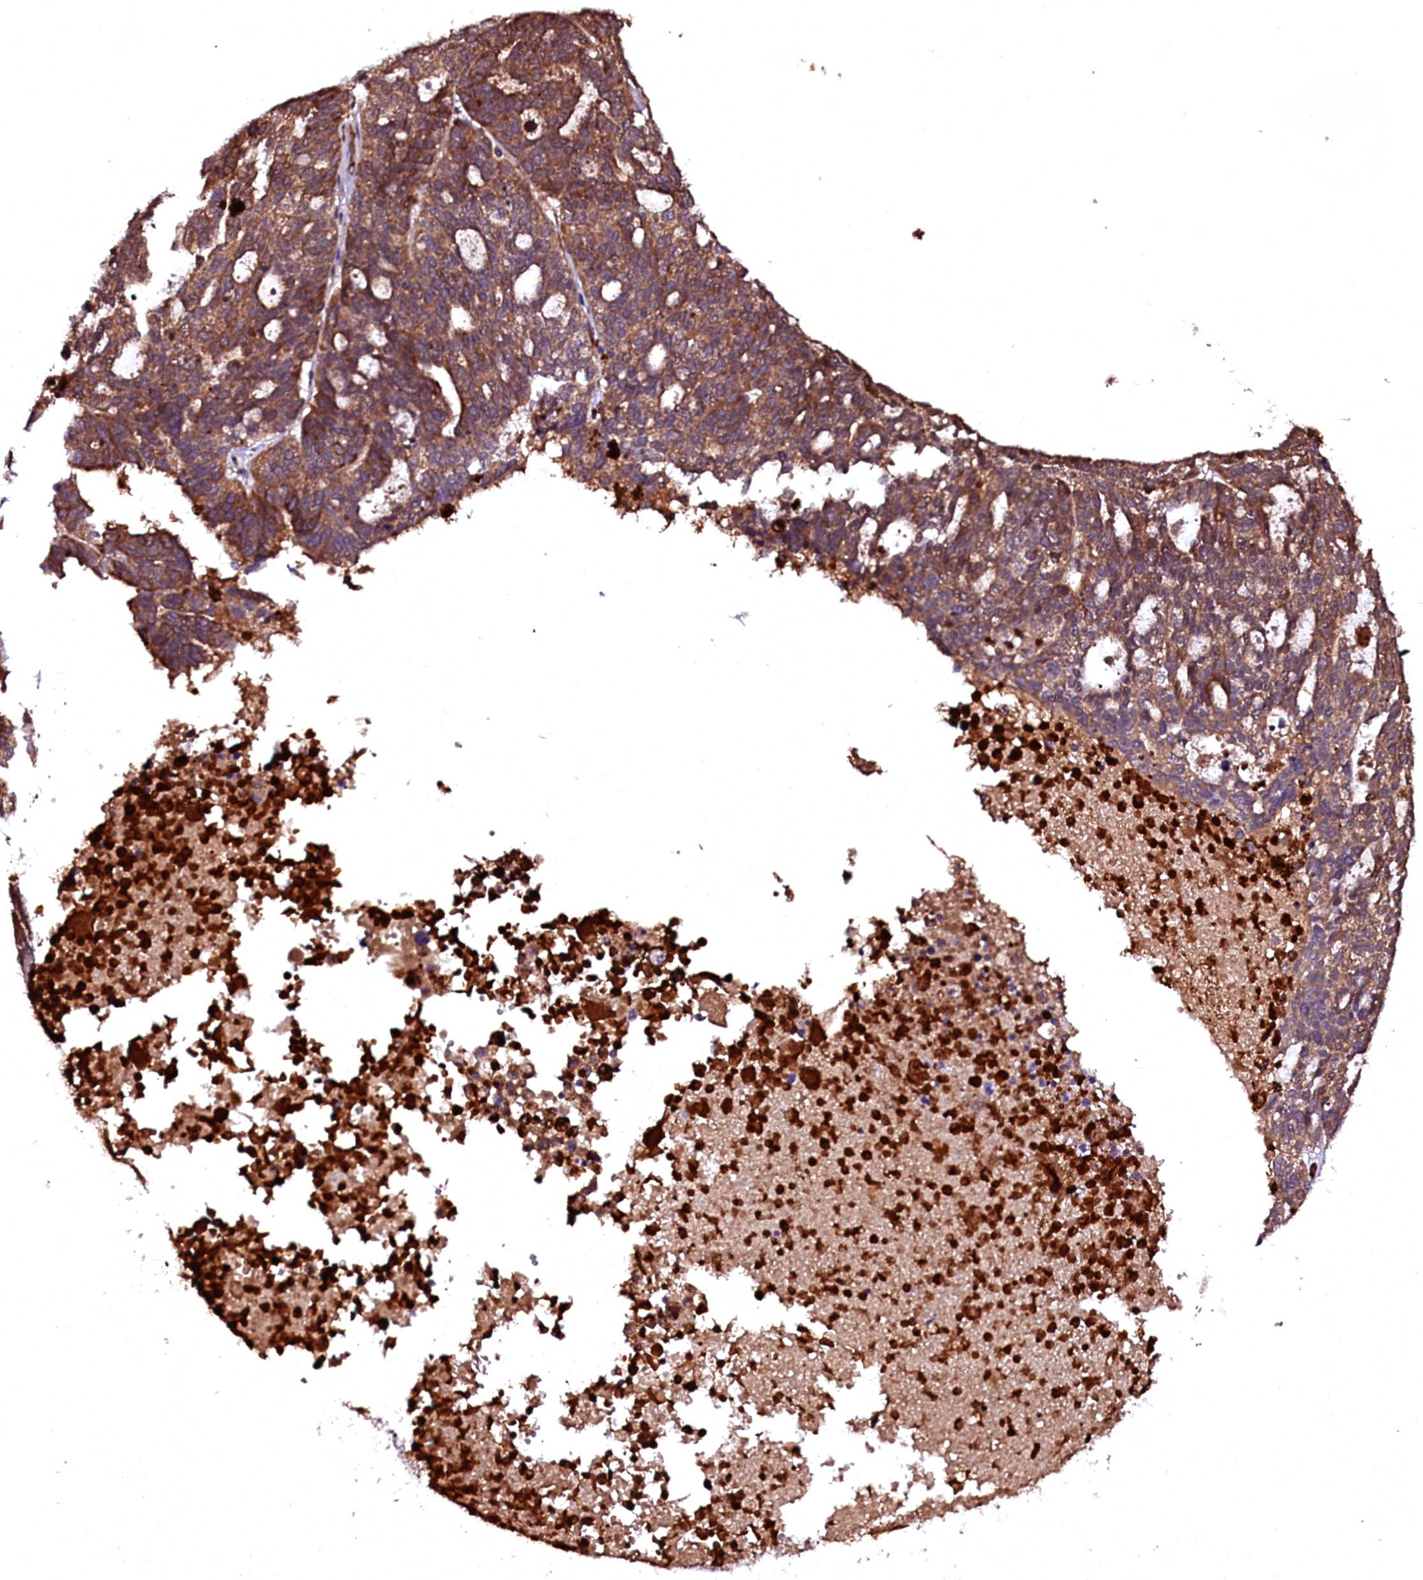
{"staining": {"intensity": "moderate", "quantity": ">75%", "location": "cytoplasmic/membranous"}, "tissue": "ovarian cancer", "cell_type": "Tumor cells", "image_type": "cancer", "snomed": [{"axis": "morphology", "description": "Cystadenocarcinoma, serous, NOS"}, {"axis": "topography", "description": "Ovary"}], "caption": "Serous cystadenocarcinoma (ovarian) stained with immunohistochemistry (IHC) exhibits moderate cytoplasmic/membranous staining in approximately >75% of tumor cells.", "gene": "N4BP1", "patient": {"sex": "female", "age": 59}}